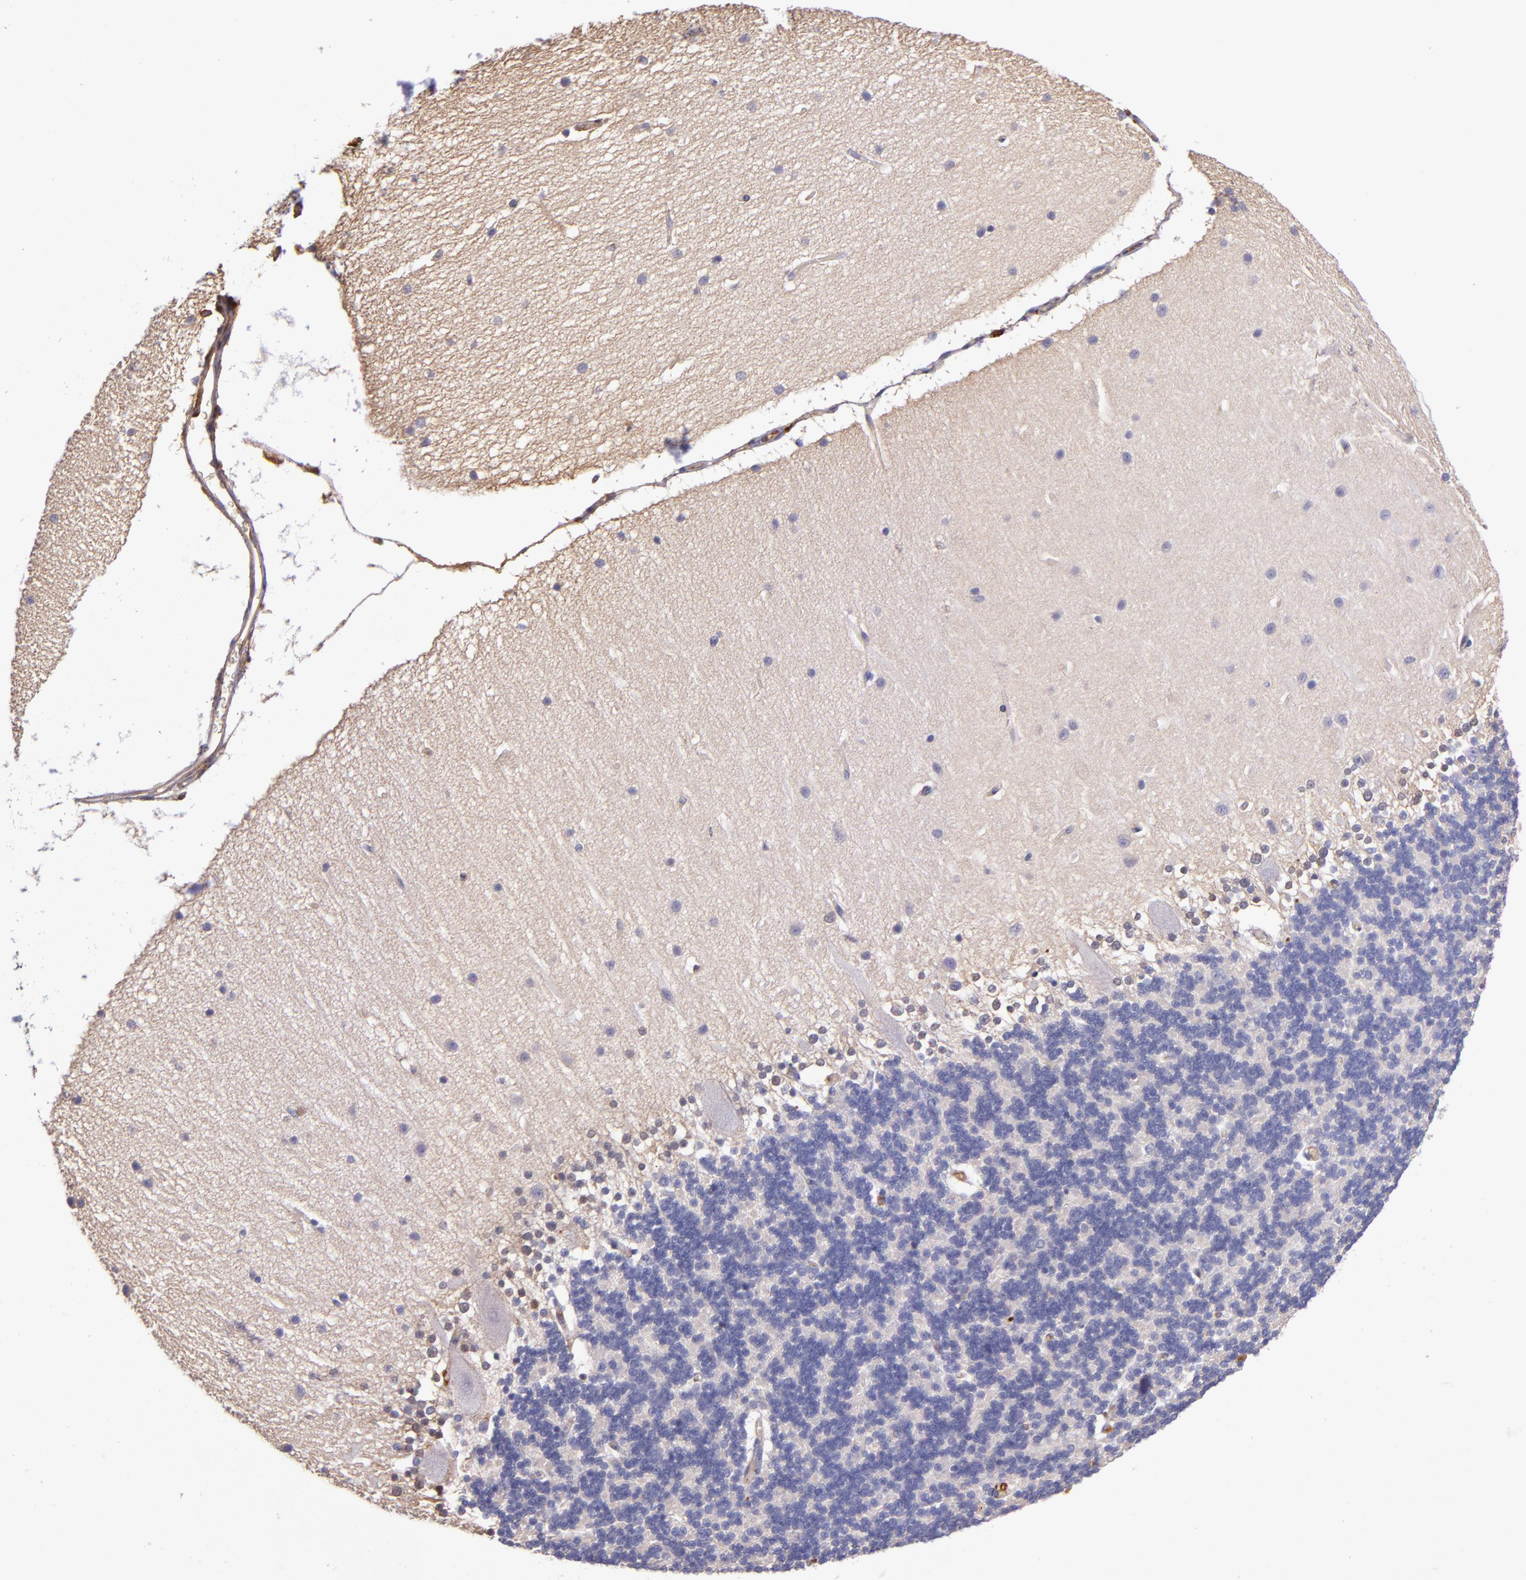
{"staining": {"intensity": "moderate", "quantity": "<25%", "location": "cytoplasmic/membranous"}, "tissue": "cerebellum", "cell_type": "Cells in granular layer", "image_type": "normal", "snomed": [{"axis": "morphology", "description": "Normal tissue, NOS"}, {"axis": "topography", "description": "Cerebellum"}], "caption": "The histopathology image displays a brown stain indicating the presence of a protein in the cytoplasmic/membranous of cells in granular layer in cerebellum.", "gene": "CLEC3B", "patient": {"sex": "female", "age": 54}}